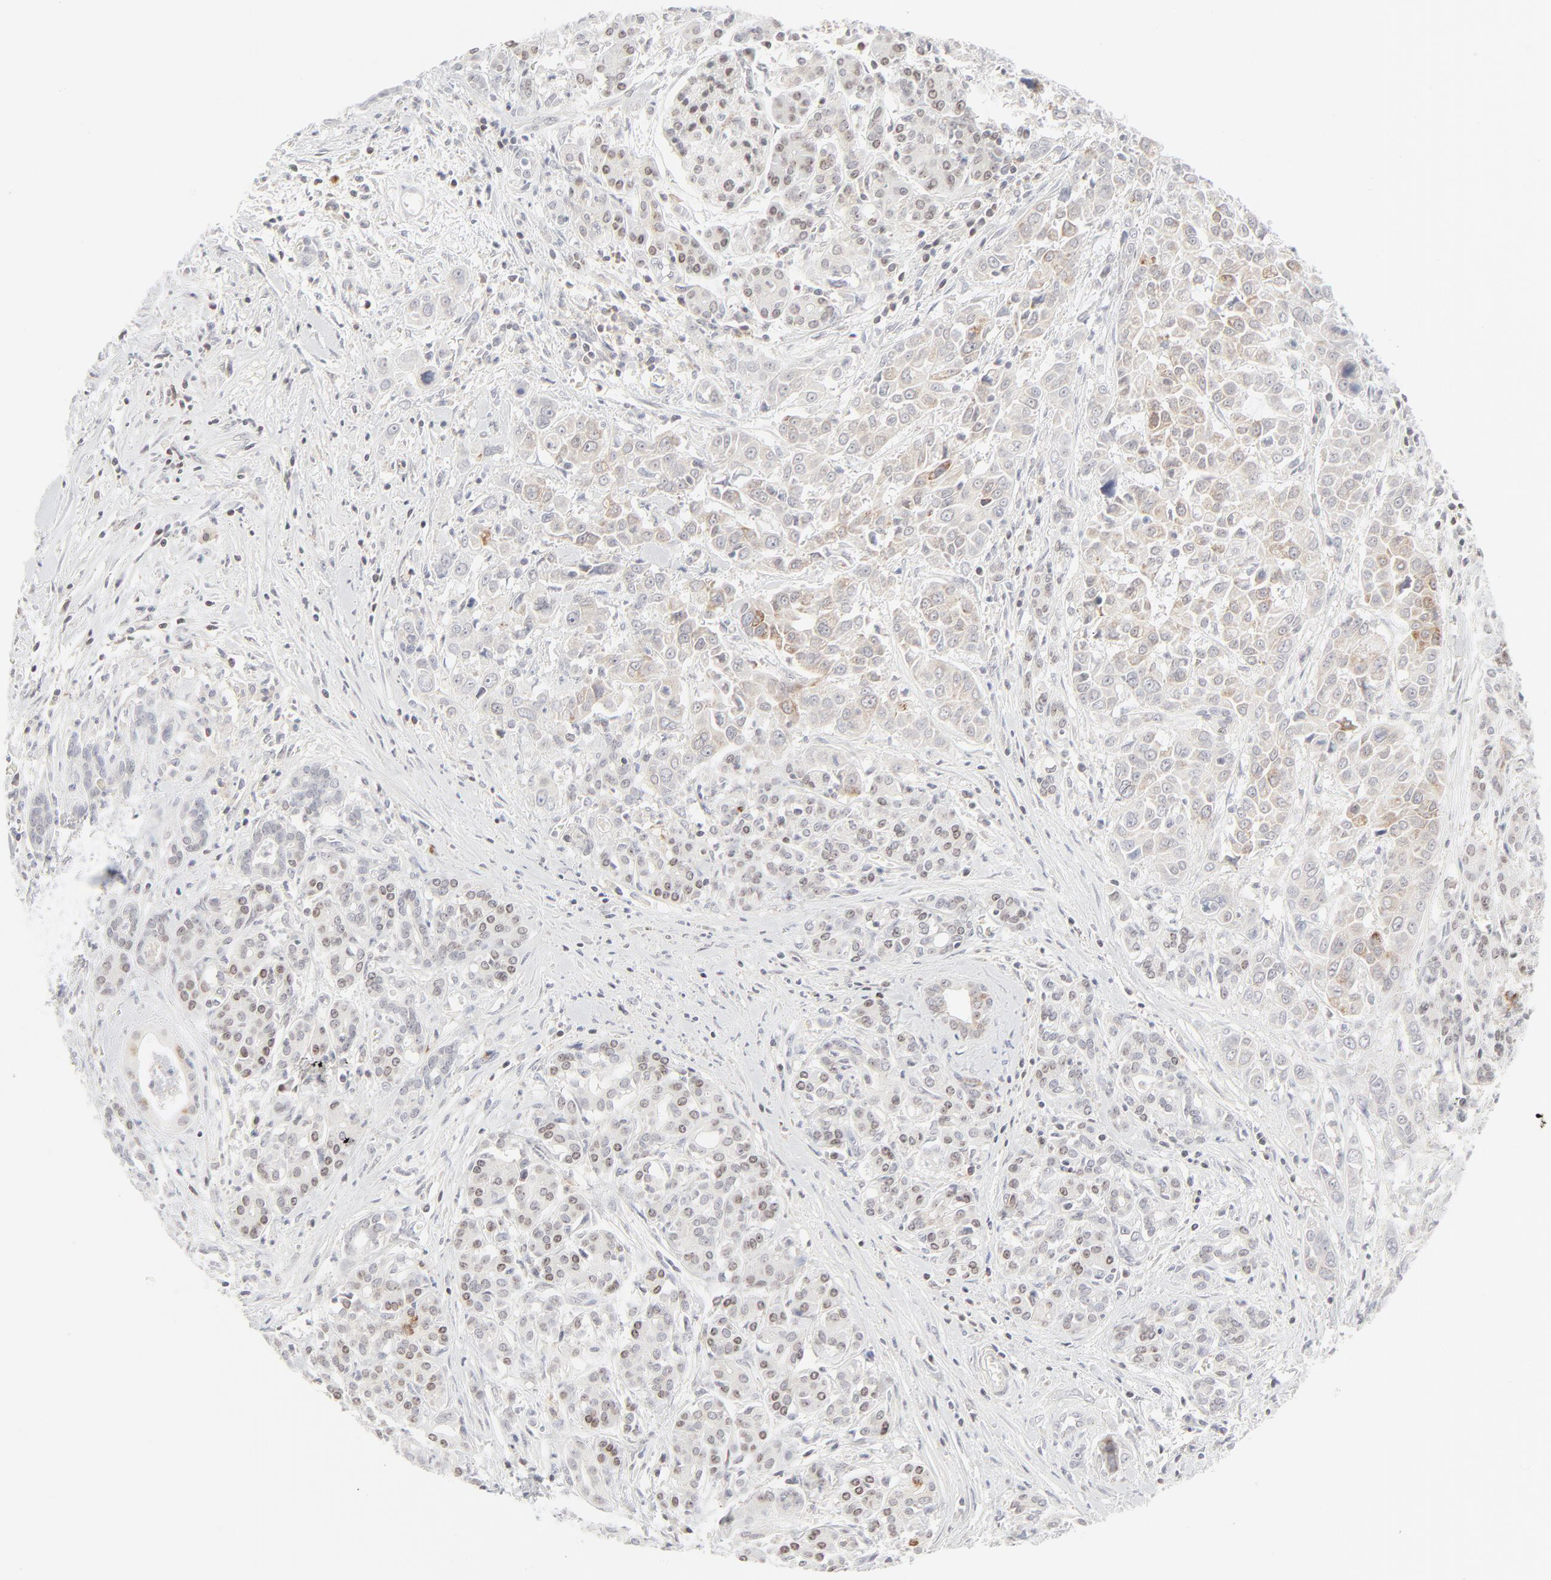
{"staining": {"intensity": "weak", "quantity": "25%-75%", "location": "cytoplasmic/membranous"}, "tissue": "pancreatic cancer", "cell_type": "Tumor cells", "image_type": "cancer", "snomed": [{"axis": "morphology", "description": "Adenocarcinoma, NOS"}, {"axis": "topography", "description": "Pancreas"}], "caption": "A brown stain labels weak cytoplasmic/membranous expression of a protein in pancreatic cancer tumor cells.", "gene": "PRKCB", "patient": {"sex": "female", "age": 52}}